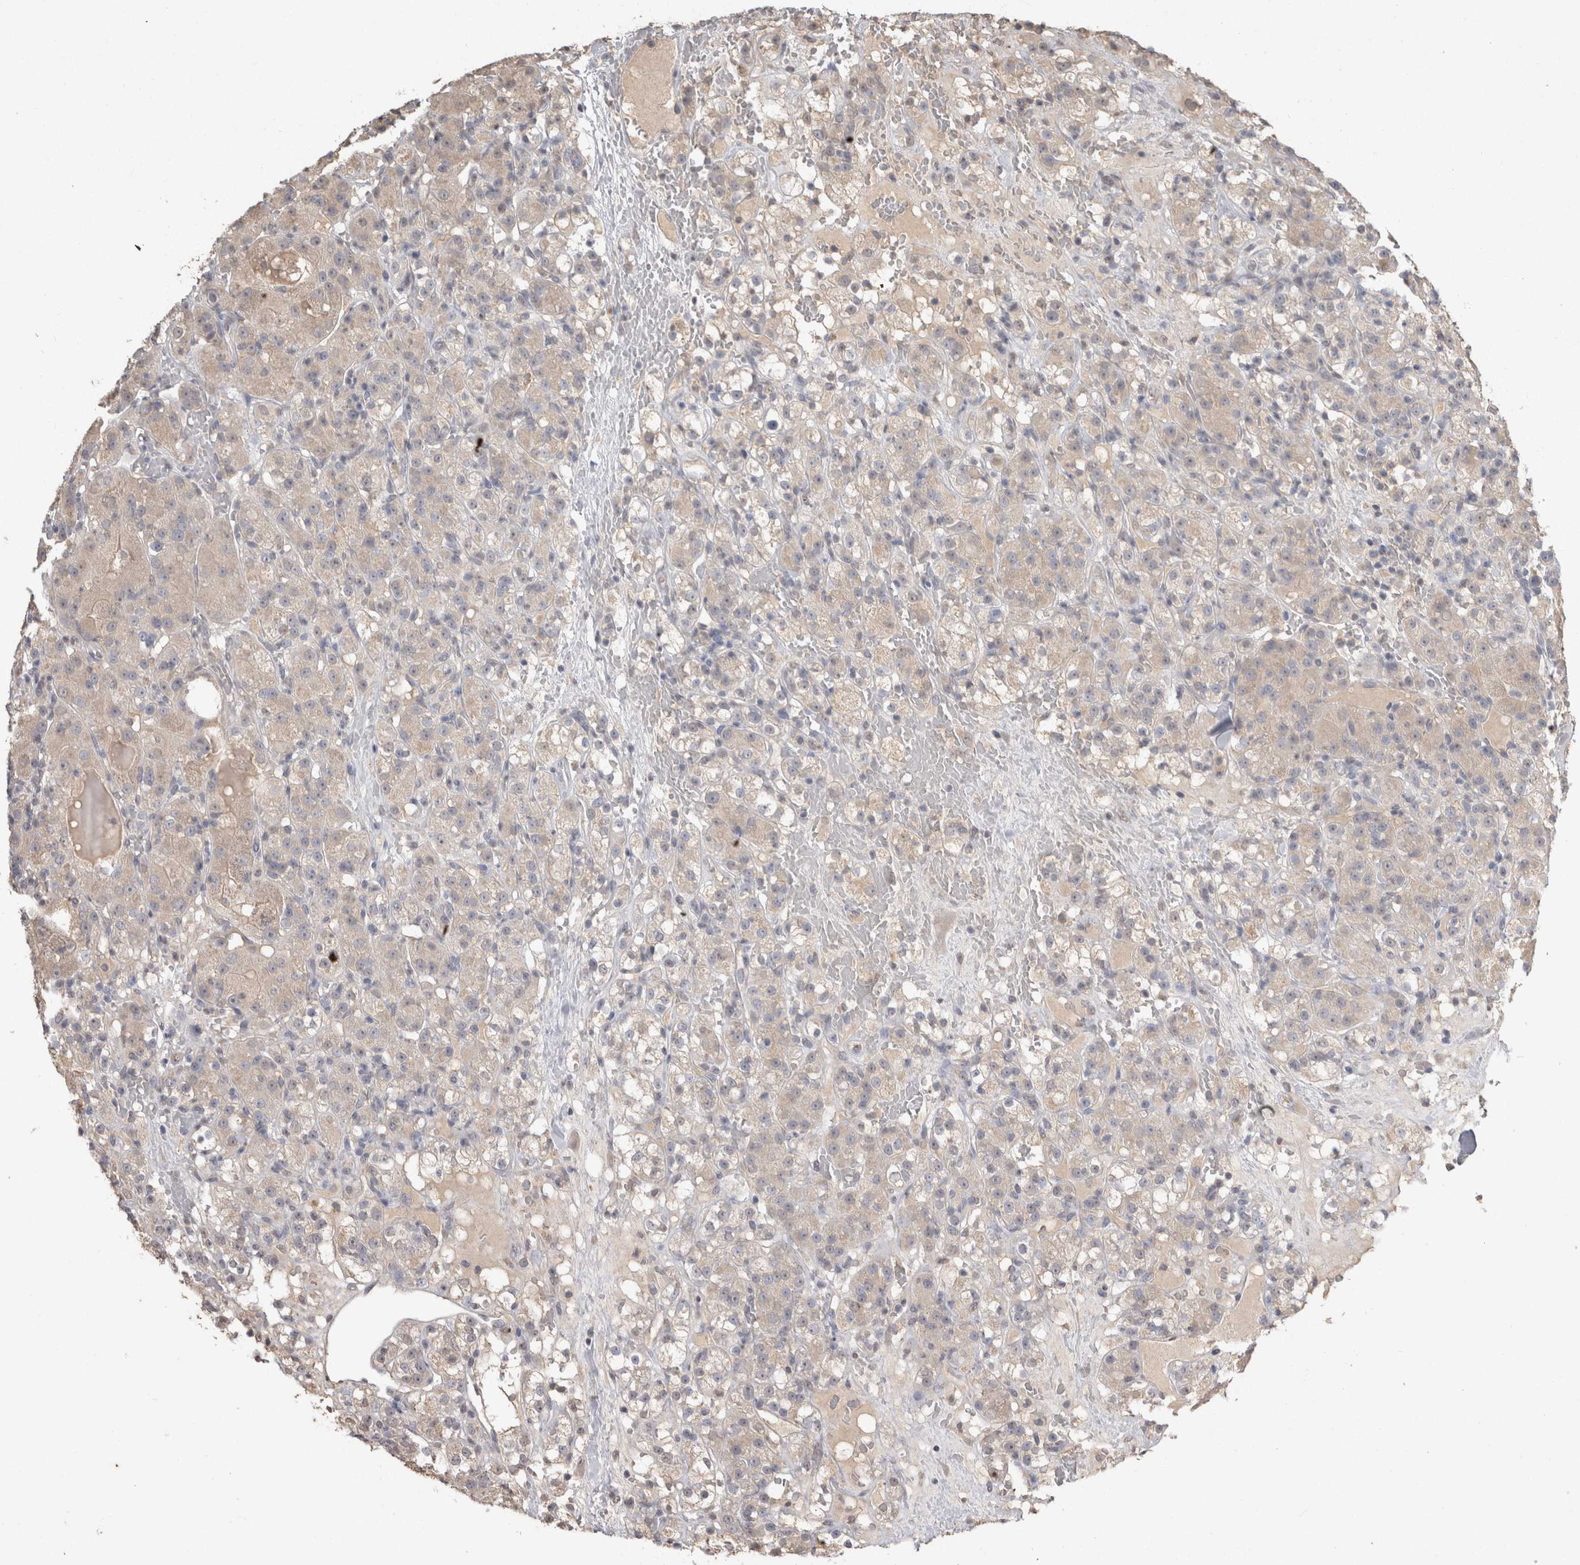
{"staining": {"intensity": "weak", "quantity": "<25%", "location": "cytoplasmic/membranous"}, "tissue": "renal cancer", "cell_type": "Tumor cells", "image_type": "cancer", "snomed": [{"axis": "morphology", "description": "Normal tissue, NOS"}, {"axis": "morphology", "description": "Adenocarcinoma, NOS"}, {"axis": "topography", "description": "Kidney"}], "caption": "Renal cancer was stained to show a protein in brown. There is no significant expression in tumor cells. (Stains: DAB (3,3'-diaminobenzidine) immunohistochemistry with hematoxylin counter stain, Microscopy: brightfield microscopy at high magnification).", "gene": "NAALADL2", "patient": {"sex": "male", "age": 61}}